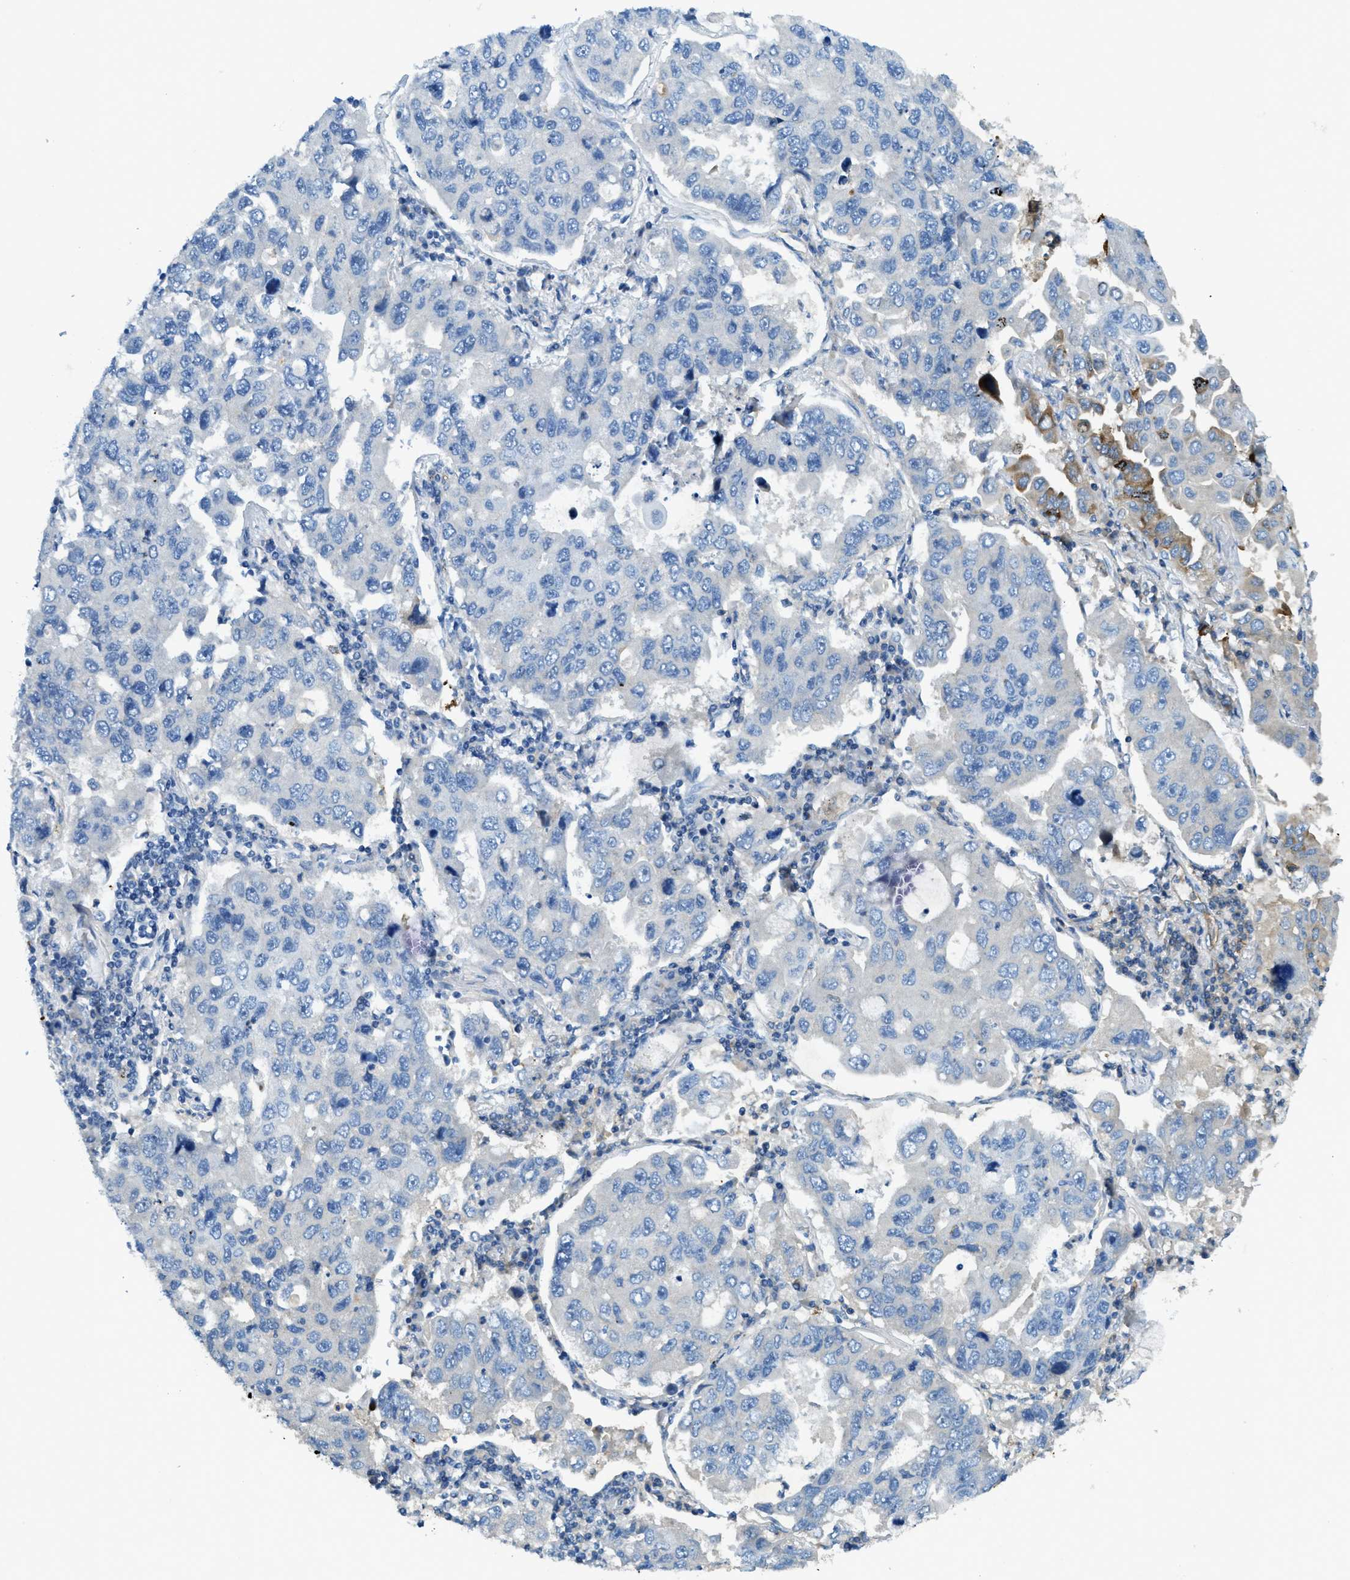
{"staining": {"intensity": "negative", "quantity": "none", "location": "none"}, "tissue": "lung cancer", "cell_type": "Tumor cells", "image_type": "cancer", "snomed": [{"axis": "morphology", "description": "Adenocarcinoma, NOS"}, {"axis": "topography", "description": "Lung"}], "caption": "This histopathology image is of adenocarcinoma (lung) stained with immunohistochemistry to label a protein in brown with the nuclei are counter-stained blue. There is no staining in tumor cells.", "gene": "TRIM59", "patient": {"sex": "male", "age": 64}}